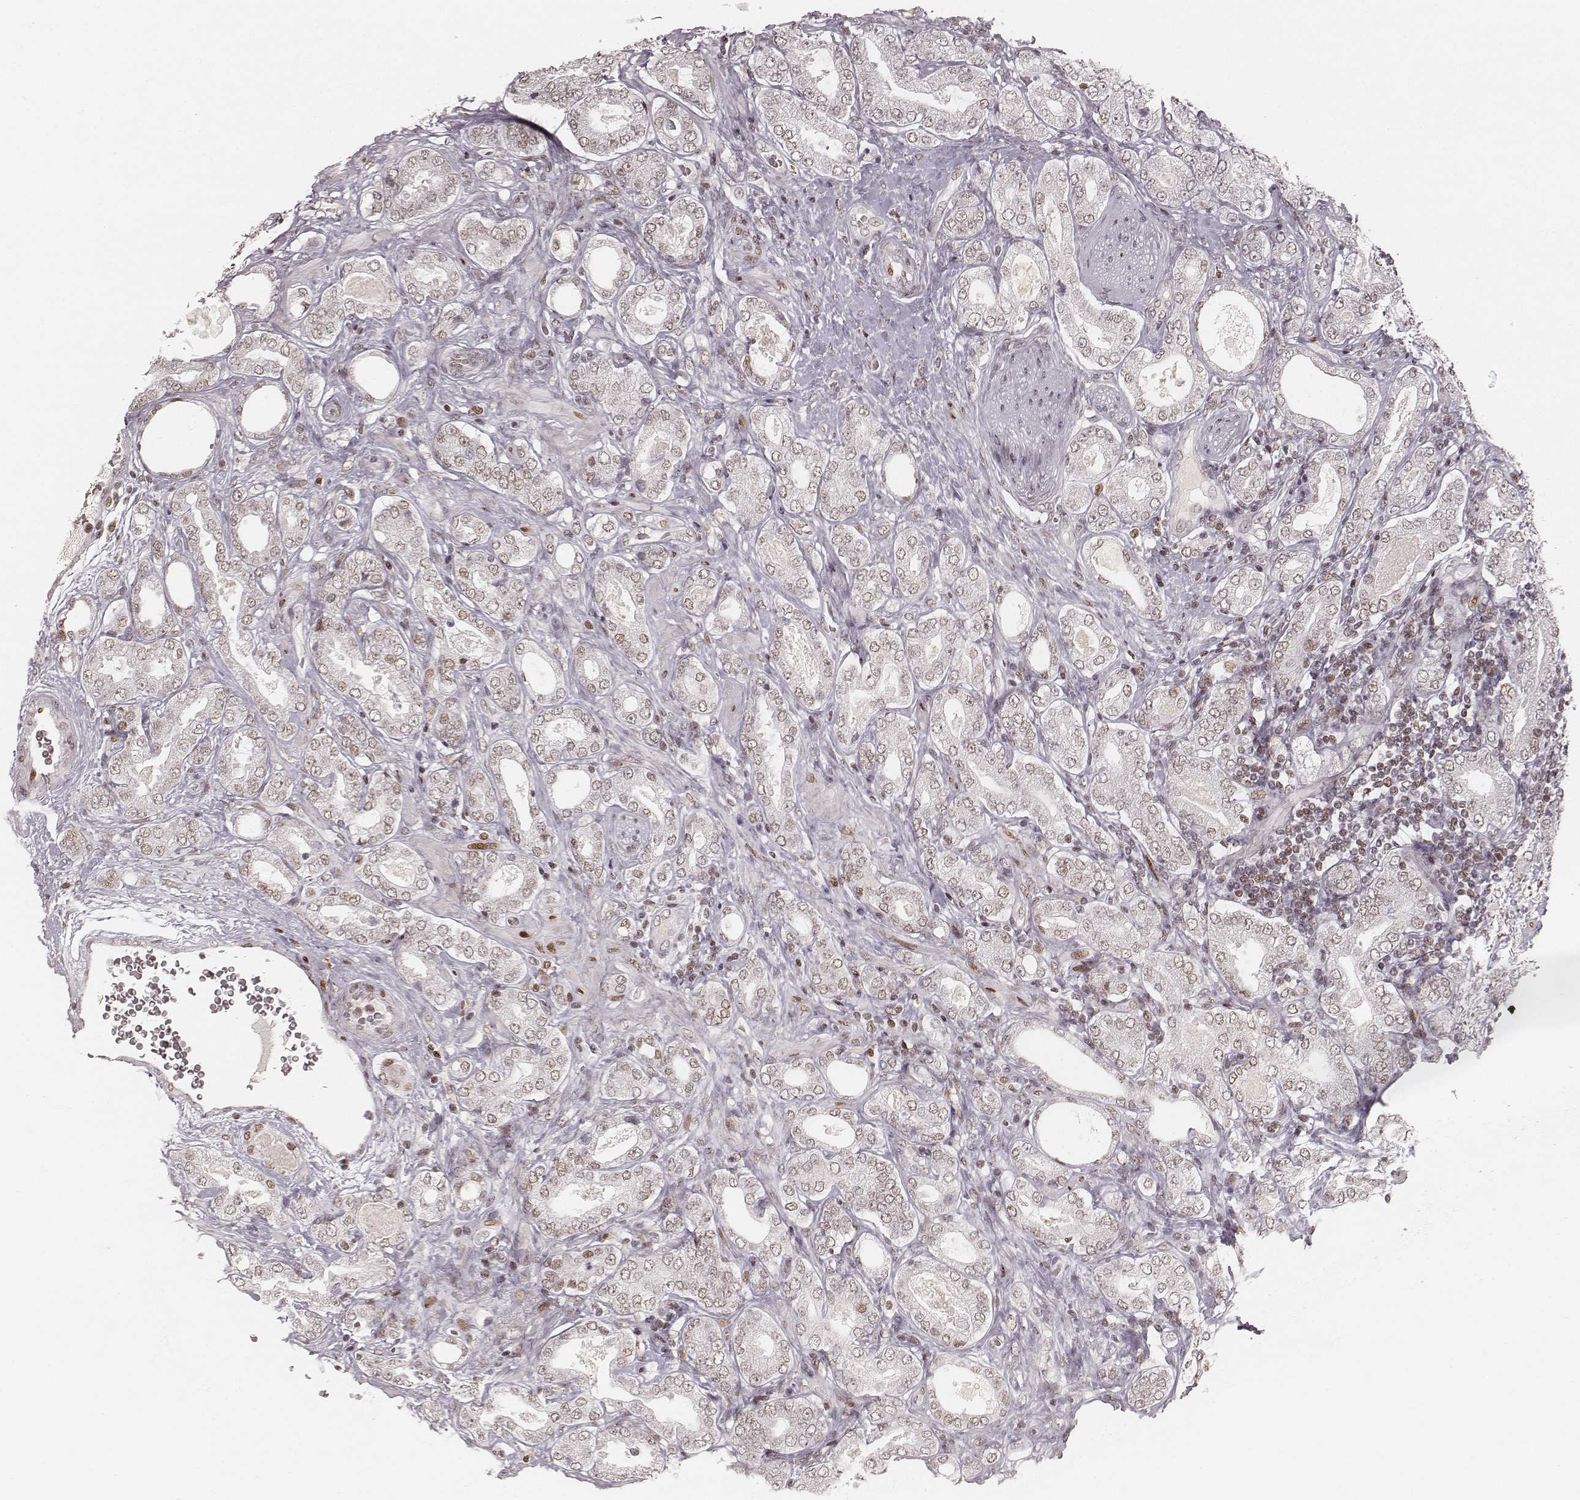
{"staining": {"intensity": "weak", "quantity": ">75%", "location": "nuclear"}, "tissue": "prostate cancer", "cell_type": "Tumor cells", "image_type": "cancer", "snomed": [{"axis": "morphology", "description": "Adenocarcinoma, NOS"}, {"axis": "topography", "description": "Prostate"}], "caption": "Human prostate cancer (adenocarcinoma) stained for a protein (brown) reveals weak nuclear positive staining in about >75% of tumor cells.", "gene": "HNRNPC", "patient": {"sex": "male", "age": 64}}